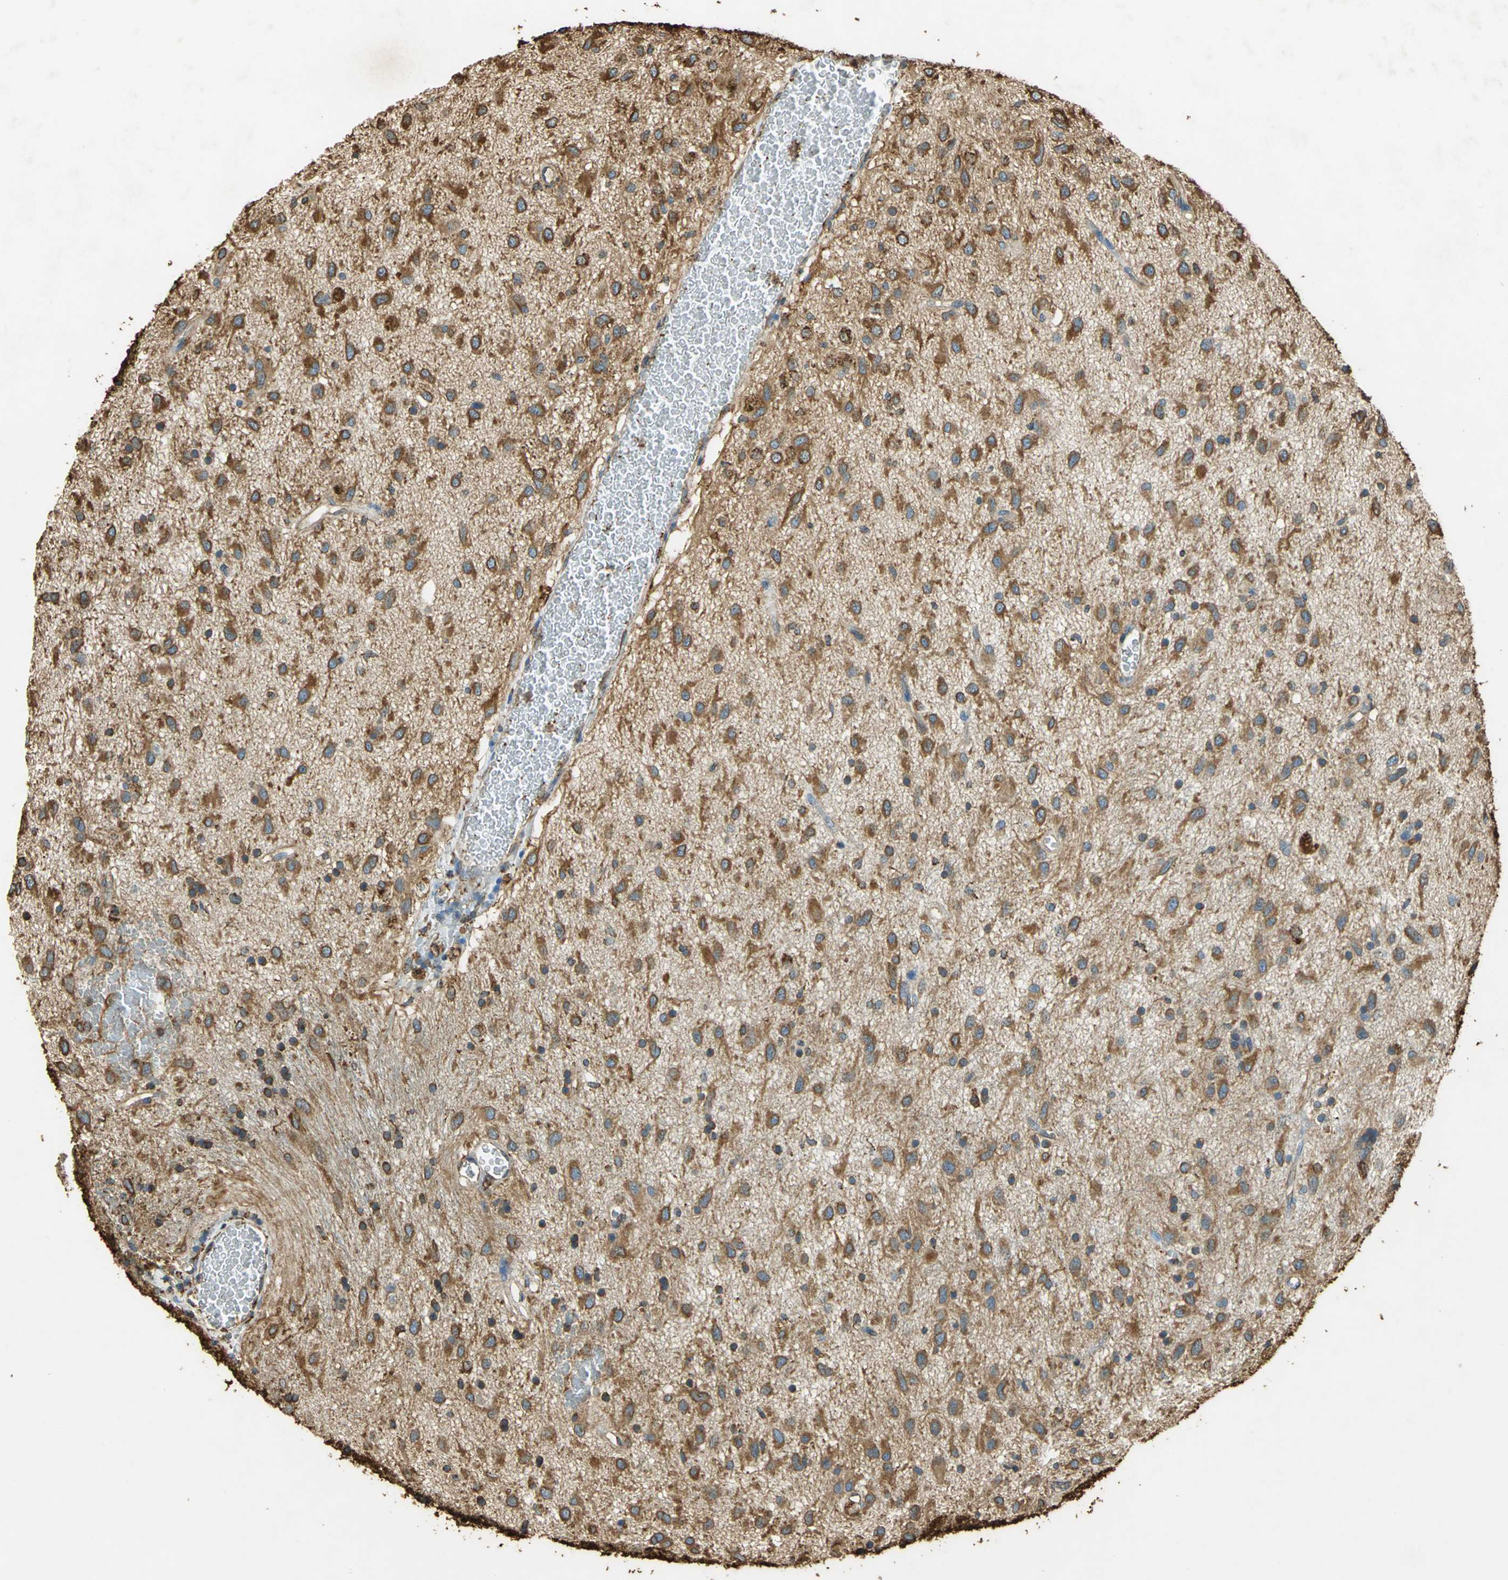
{"staining": {"intensity": "moderate", "quantity": ">75%", "location": "cytoplasmic/membranous"}, "tissue": "glioma", "cell_type": "Tumor cells", "image_type": "cancer", "snomed": [{"axis": "morphology", "description": "Glioma, malignant, Low grade"}, {"axis": "topography", "description": "Brain"}], "caption": "Brown immunohistochemical staining in human glioma demonstrates moderate cytoplasmic/membranous staining in approximately >75% of tumor cells. The staining was performed using DAB (3,3'-diaminobenzidine), with brown indicating positive protein expression. Nuclei are stained blue with hematoxylin.", "gene": "HSP90B1", "patient": {"sex": "male", "age": 77}}